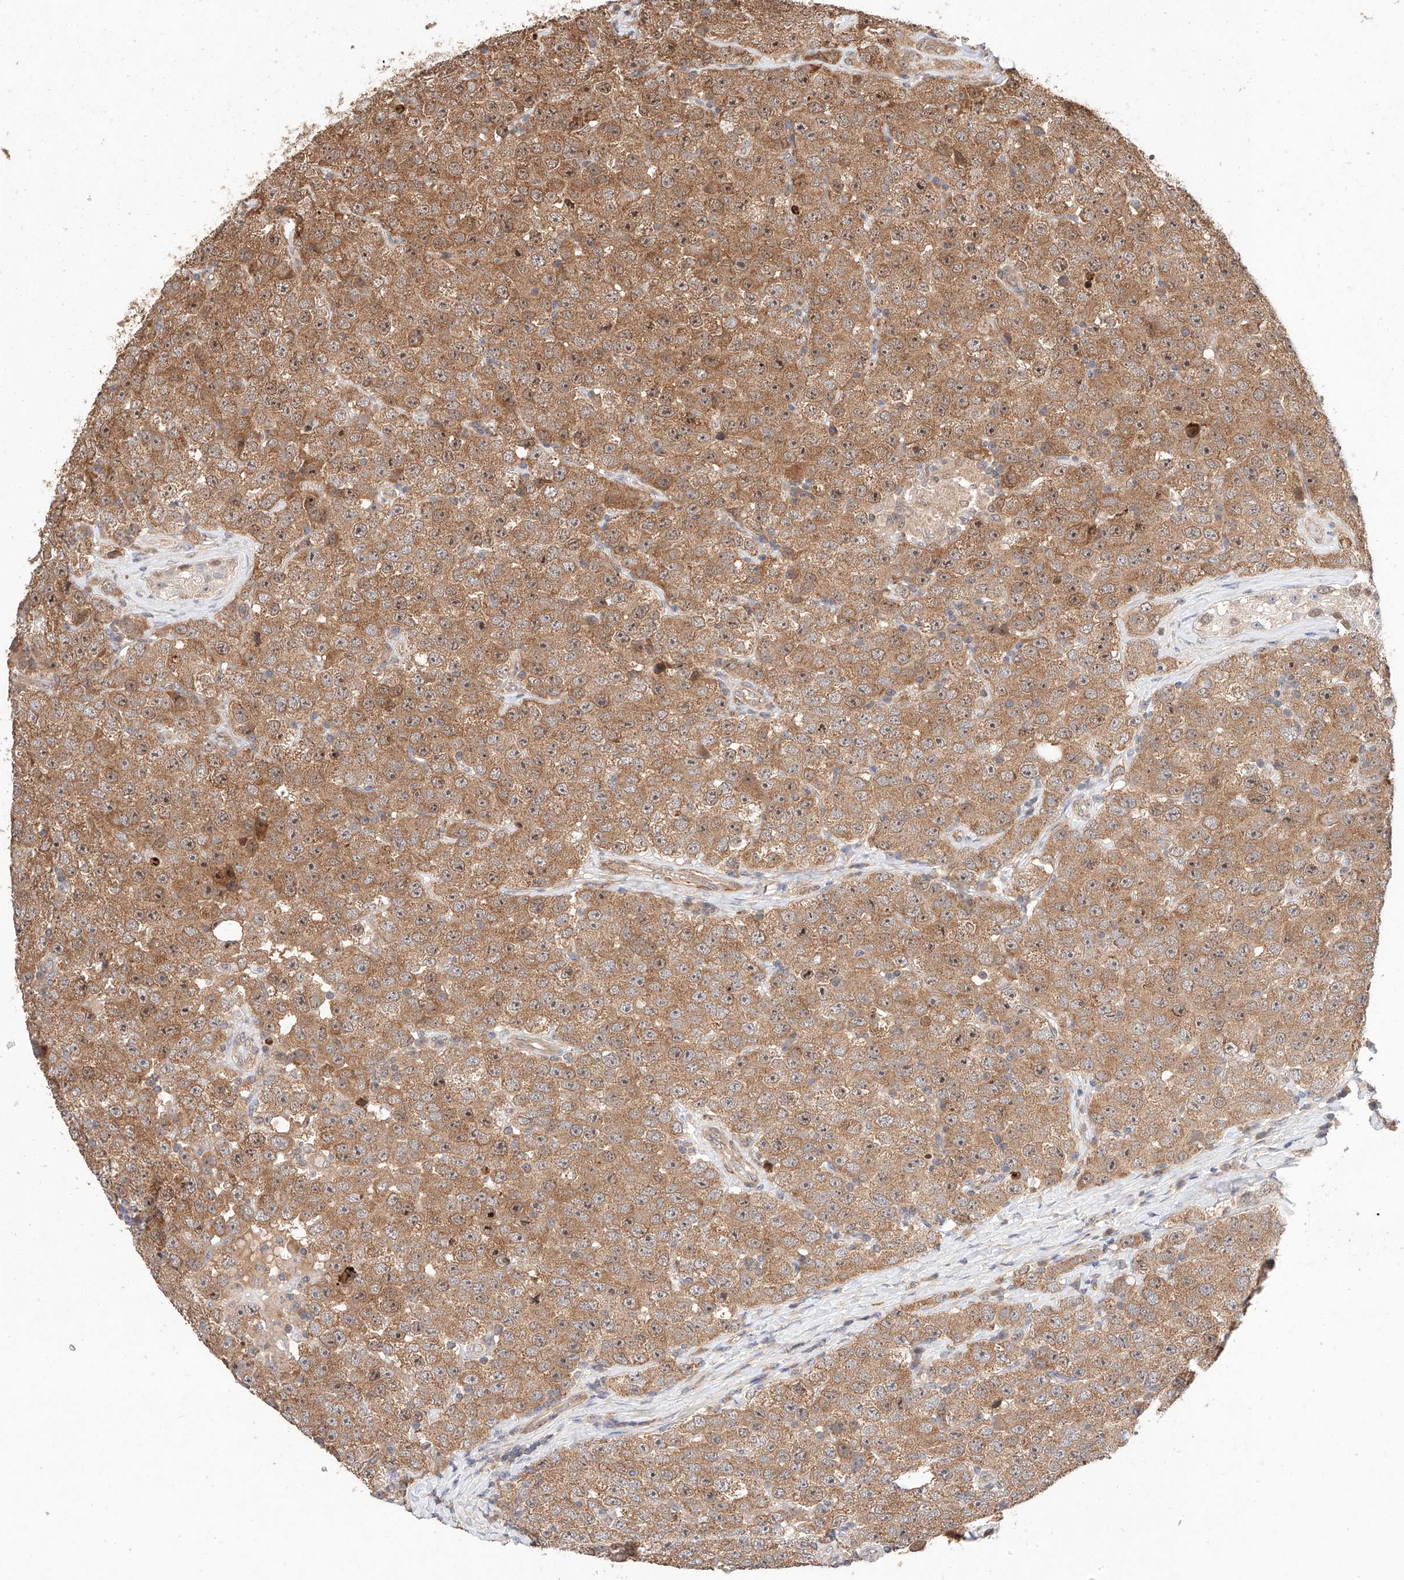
{"staining": {"intensity": "moderate", "quantity": ">75%", "location": "cytoplasmic/membranous"}, "tissue": "testis cancer", "cell_type": "Tumor cells", "image_type": "cancer", "snomed": [{"axis": "morphology", "description": "Seminoma, NOS"}, {"axis": "topography", "description": "Testis"}], "caption": "IHC (DAB (3,3'-diaminobenzidine)) staining of testis cancer displays moderate cytoplasmic/membranous protein positivity in about >75% of tumor cells.", "gene": "RAB23", "patient": {"sex": "male", "age": 28}}